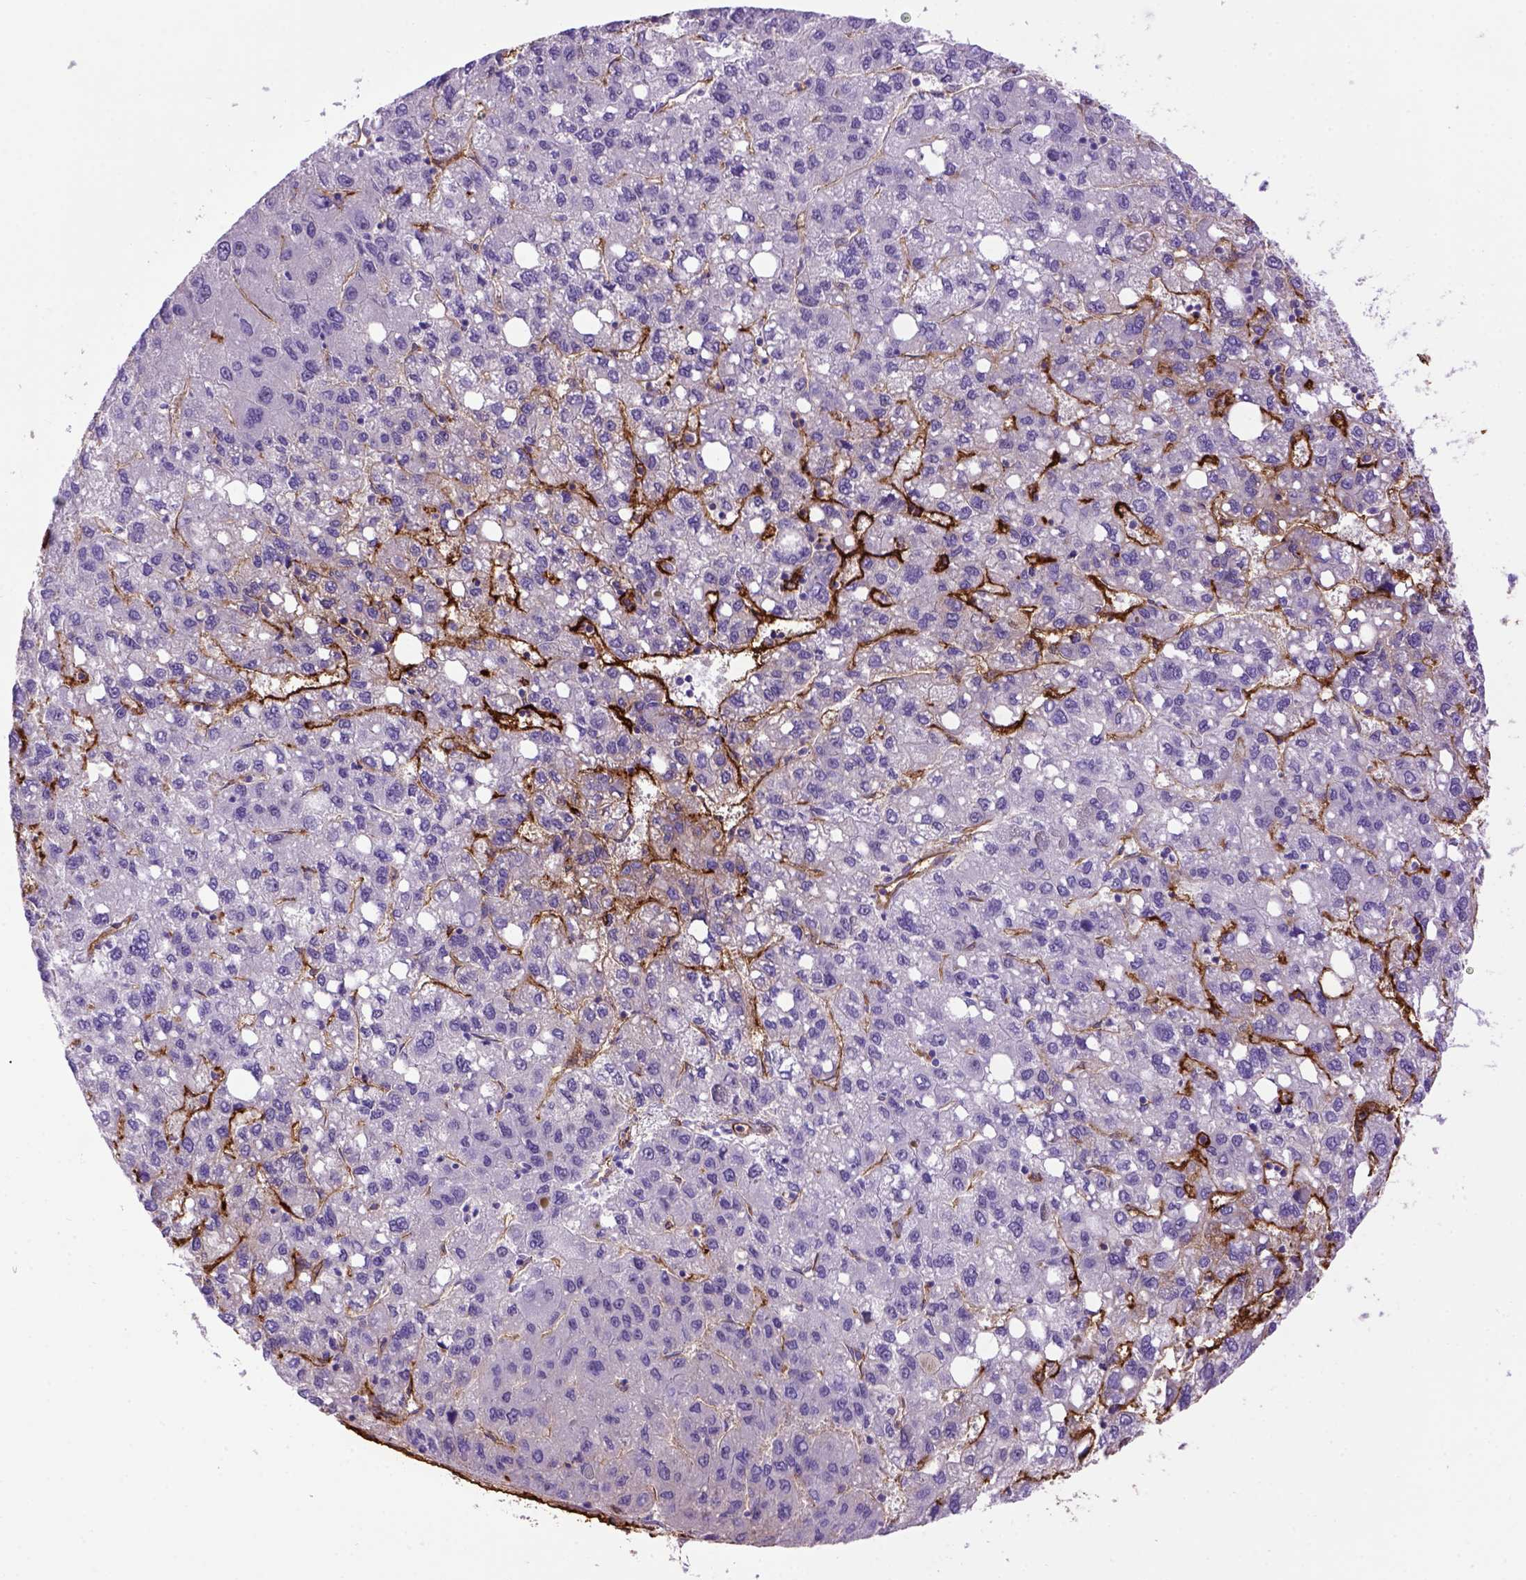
{"staining": {"intensity": "negative", "quantity": "none", "location": "none"}, "tissue": "liver cancer", "cell_type": "Tumor cells", "image_type": "cancer", "snomed": [{"axis": "morphology", "description": "Carcinoma, Hepatocellular, NOS"}, {"axis": "topography", "description": "Liver"}], "caption": "The image demonstrates no staining of tumor cells in liver cancer.", "gene": "ENG", "patient": {"sex": "female", "age": 82}}